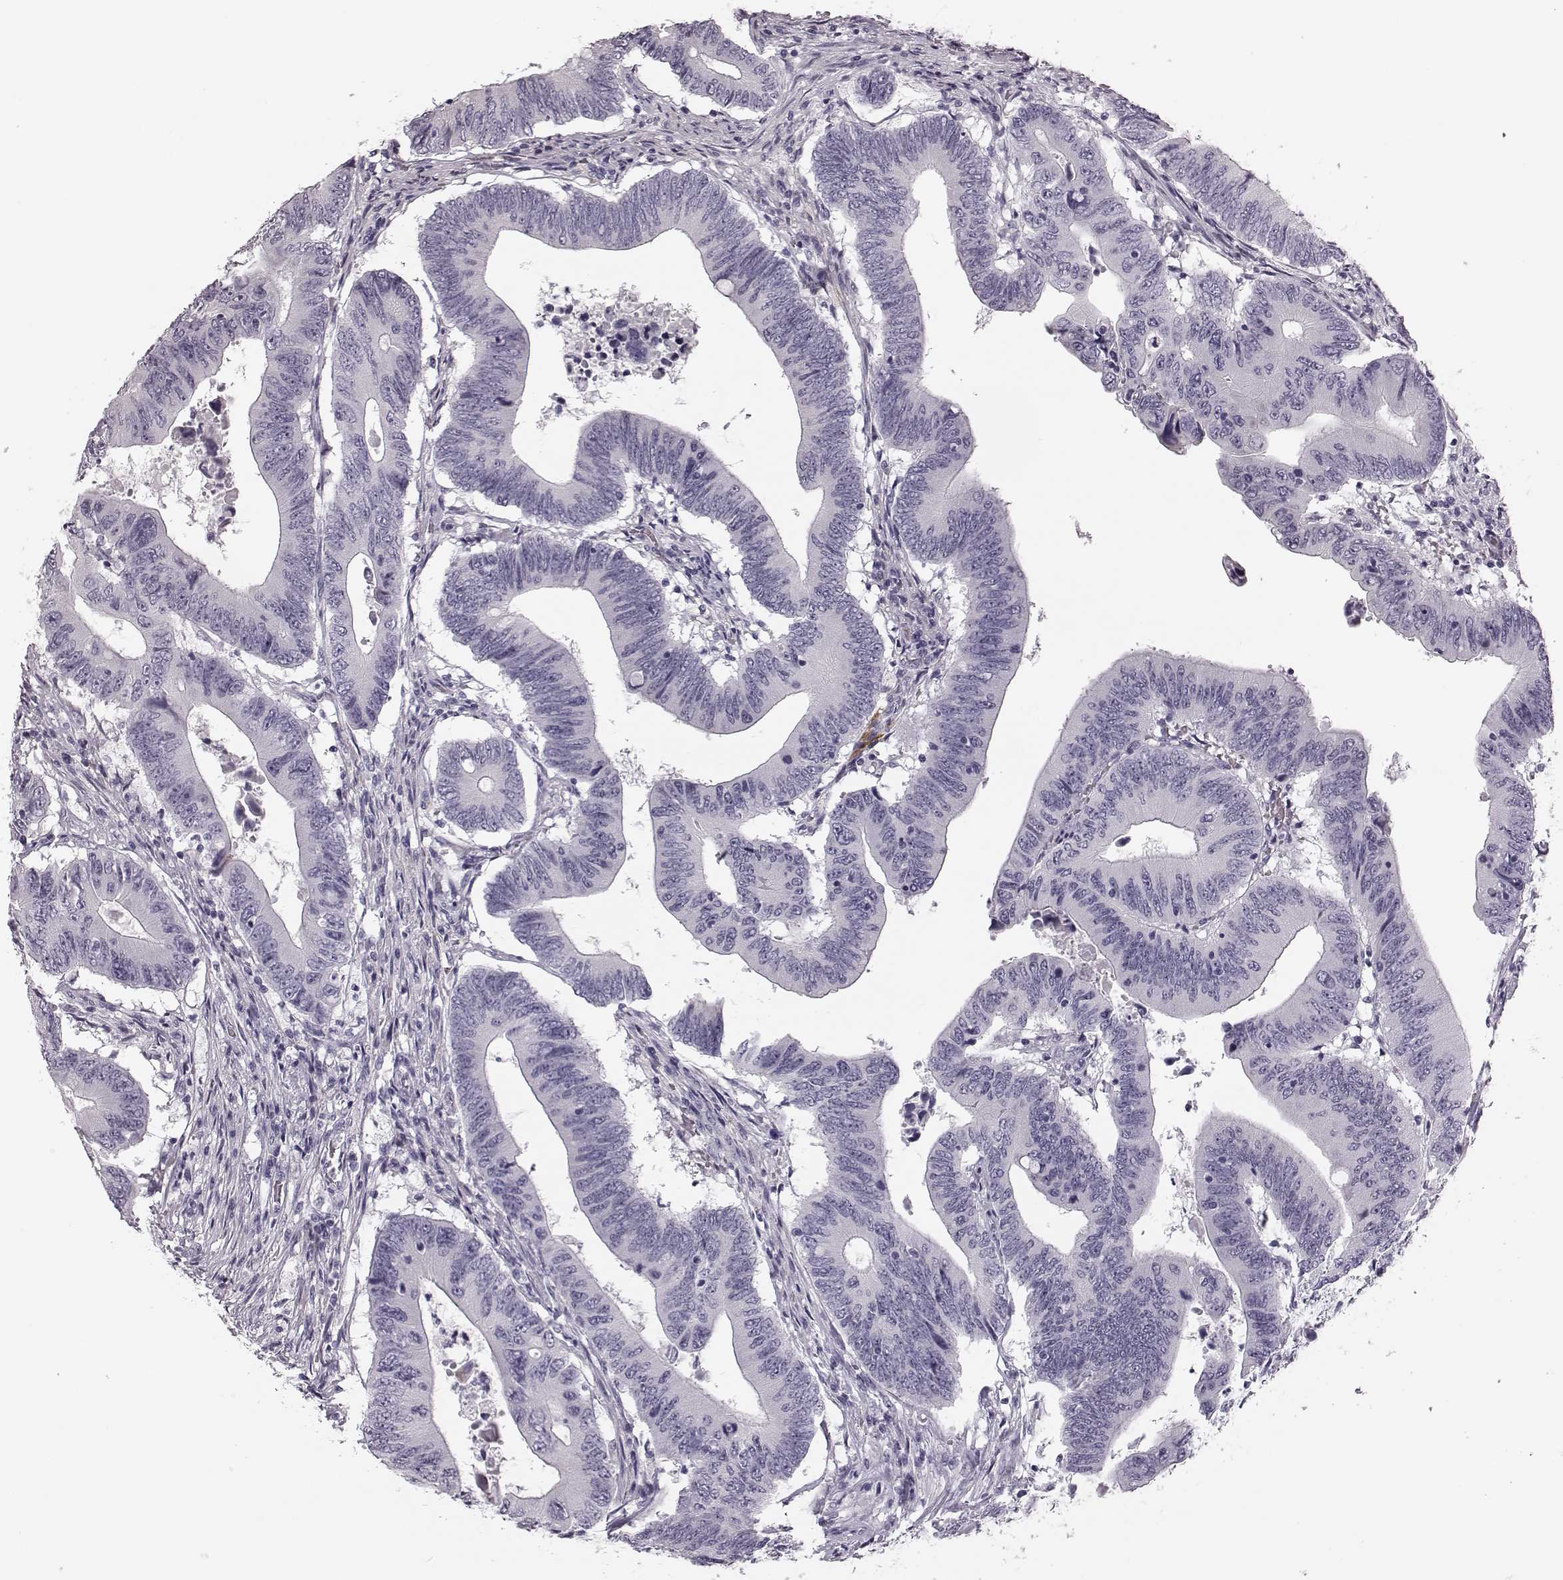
{"staining": {"intensity": "negative", "quantity": "none", "location": "none"}, "tissue": "colorectal cancer", "cell_type": "Tumor cells", "image_type": "cancer", "snomed": [{"axis": "morphology", "description": "Adenocarcinoma, NOS"}, {"axis": "topography", "description": "Colon"}], "caption": "Immunohistochemistry of human adenocarcinoma (colorectal) reveals no expression in tumor cells.", "gene": "ZNF433", "patient": {"sex": "female", "age": 90}}